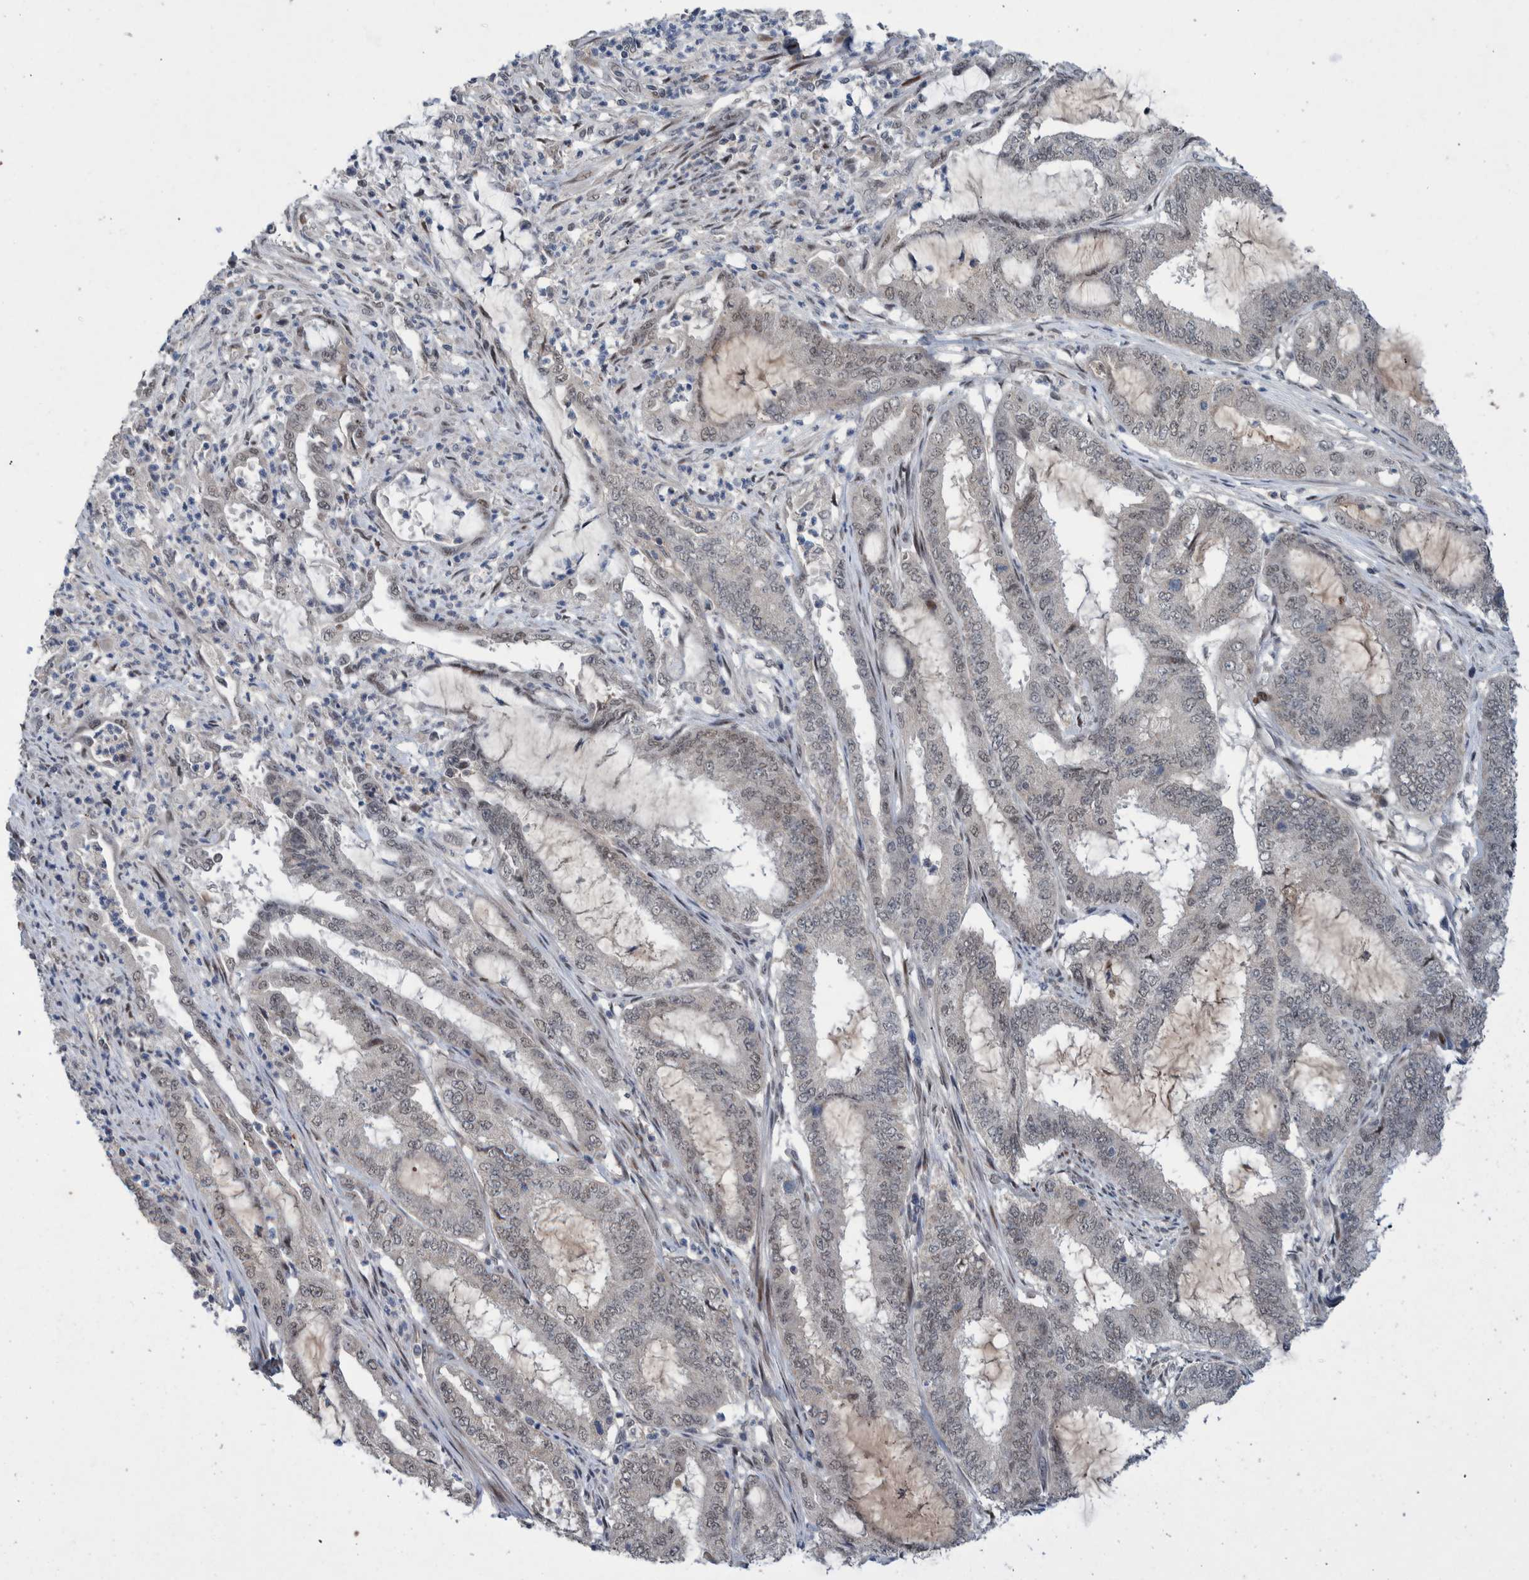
{"staining": {"intensity": "weak", "quantity": "<25%", "location": "nuclear"}, "tissue": "endometrial cancer", "cell_type": "Tumor cells", "image_type": "cancer", "snomed": [{"axis": "morphology", "description": "Adenocarcinoma, NOS"}, {"axis": "topography", "description": "Endometrium"}], "caption": "The IHC micrograph has no significant positivity in tumor cells of endometrial cancer (adenocarcinoma) tissue.", "gene": "ESRP1", "patient": {"sex": "female", "age": 51}}